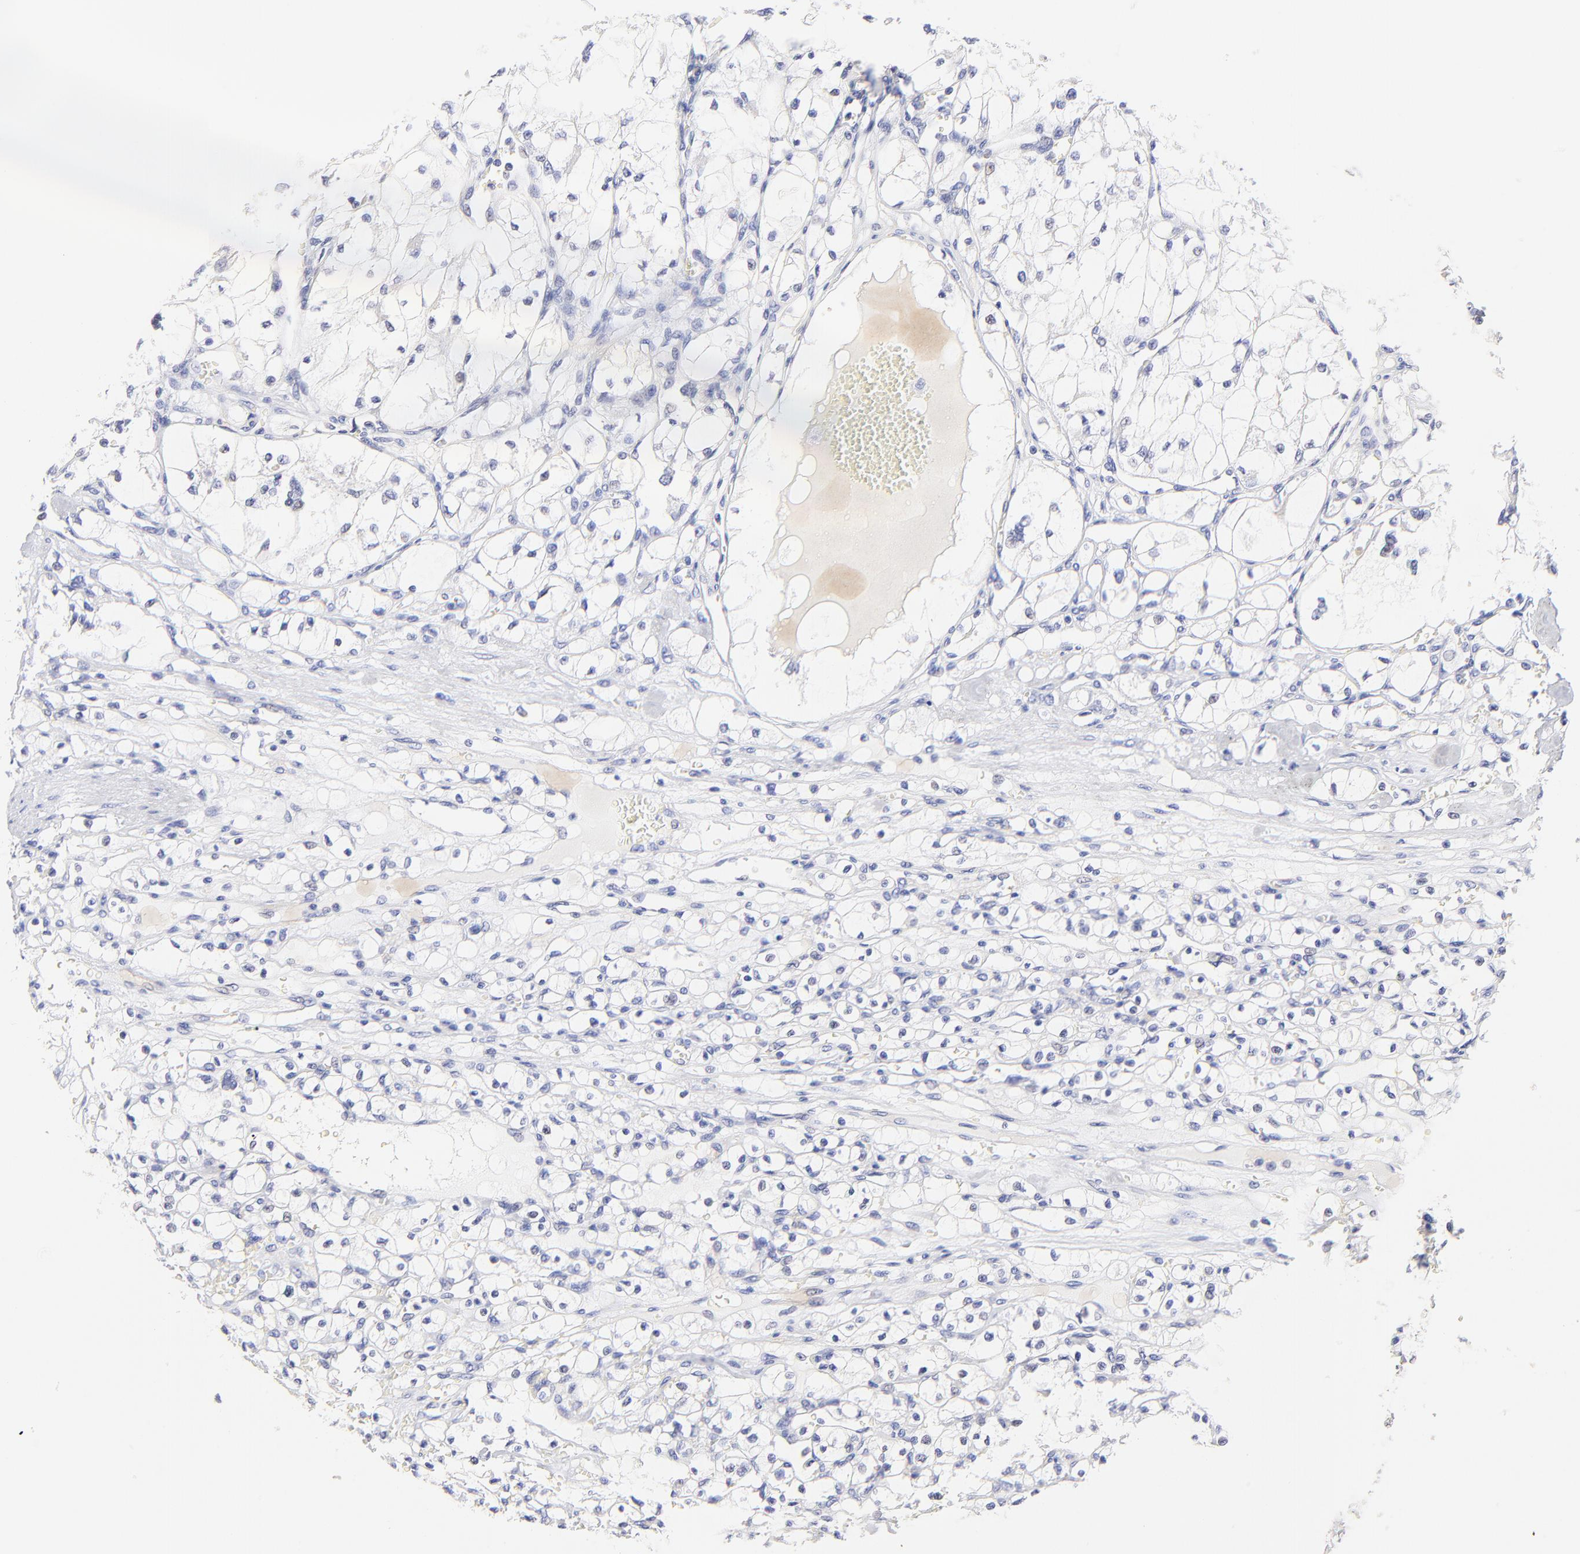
{"staining": {"intensity": "negative", "quantity": "none", "location": "none"}, "tissue": "renal cancer", "cell_type": "Tumor cells", "image_type": "cancer", "snomed": [{"axis": "morphology", "description": "Adenocarcinoma, NOS"}, {"axis": "topography", "description": "Kidney"}], "caption": "High magnification brightfield microscopy of renal adenocarcinoma stained with DAB (3,3'-diaminobenzidine) (brown) and counterstained with hematoxylin (blue): tumor cells show no significant expression.", "gene": "RAB3A", "patient": {"sex": "male", "age": 61}}